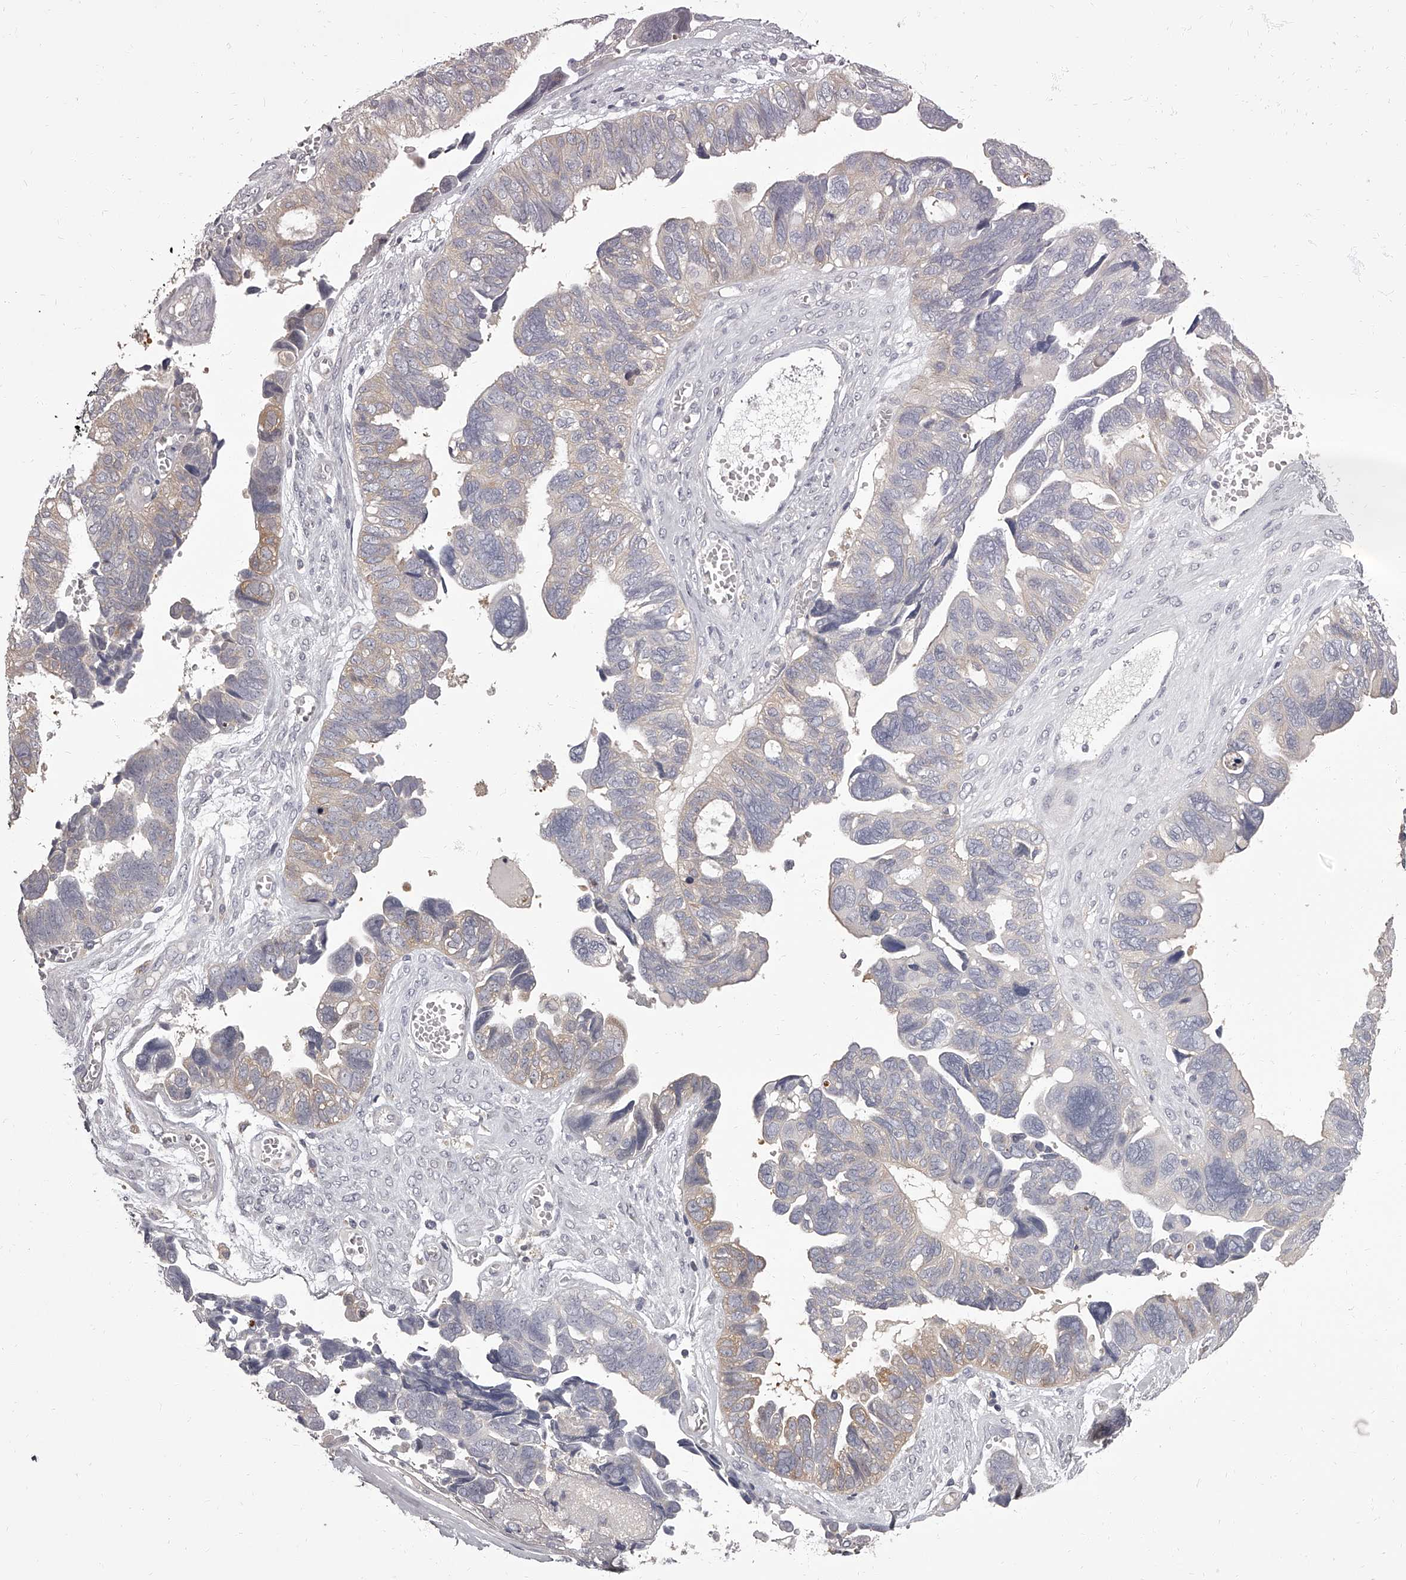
{"staining": {"intensity": "weak", "quantity": "25%-75%", "location": "cytoplasmic/membranous"}, "tissue": "ovarian cancer", "cell_type": "Tumor cells", "image_type": "cancer", "snomed": [{"axis": "morphology", "description": "Cystadenocarcinoma, serous, NOS"}, {"axis": "topography", "description": "Ovary"}], "caption": "Ovarian serous cystadenocarcinoma tissue displays weak cytoplasmic/membranous staining in about 25%-75% of tumor cells", "gene": "APEH", "patient": {"sex": "female", "age": 79}}